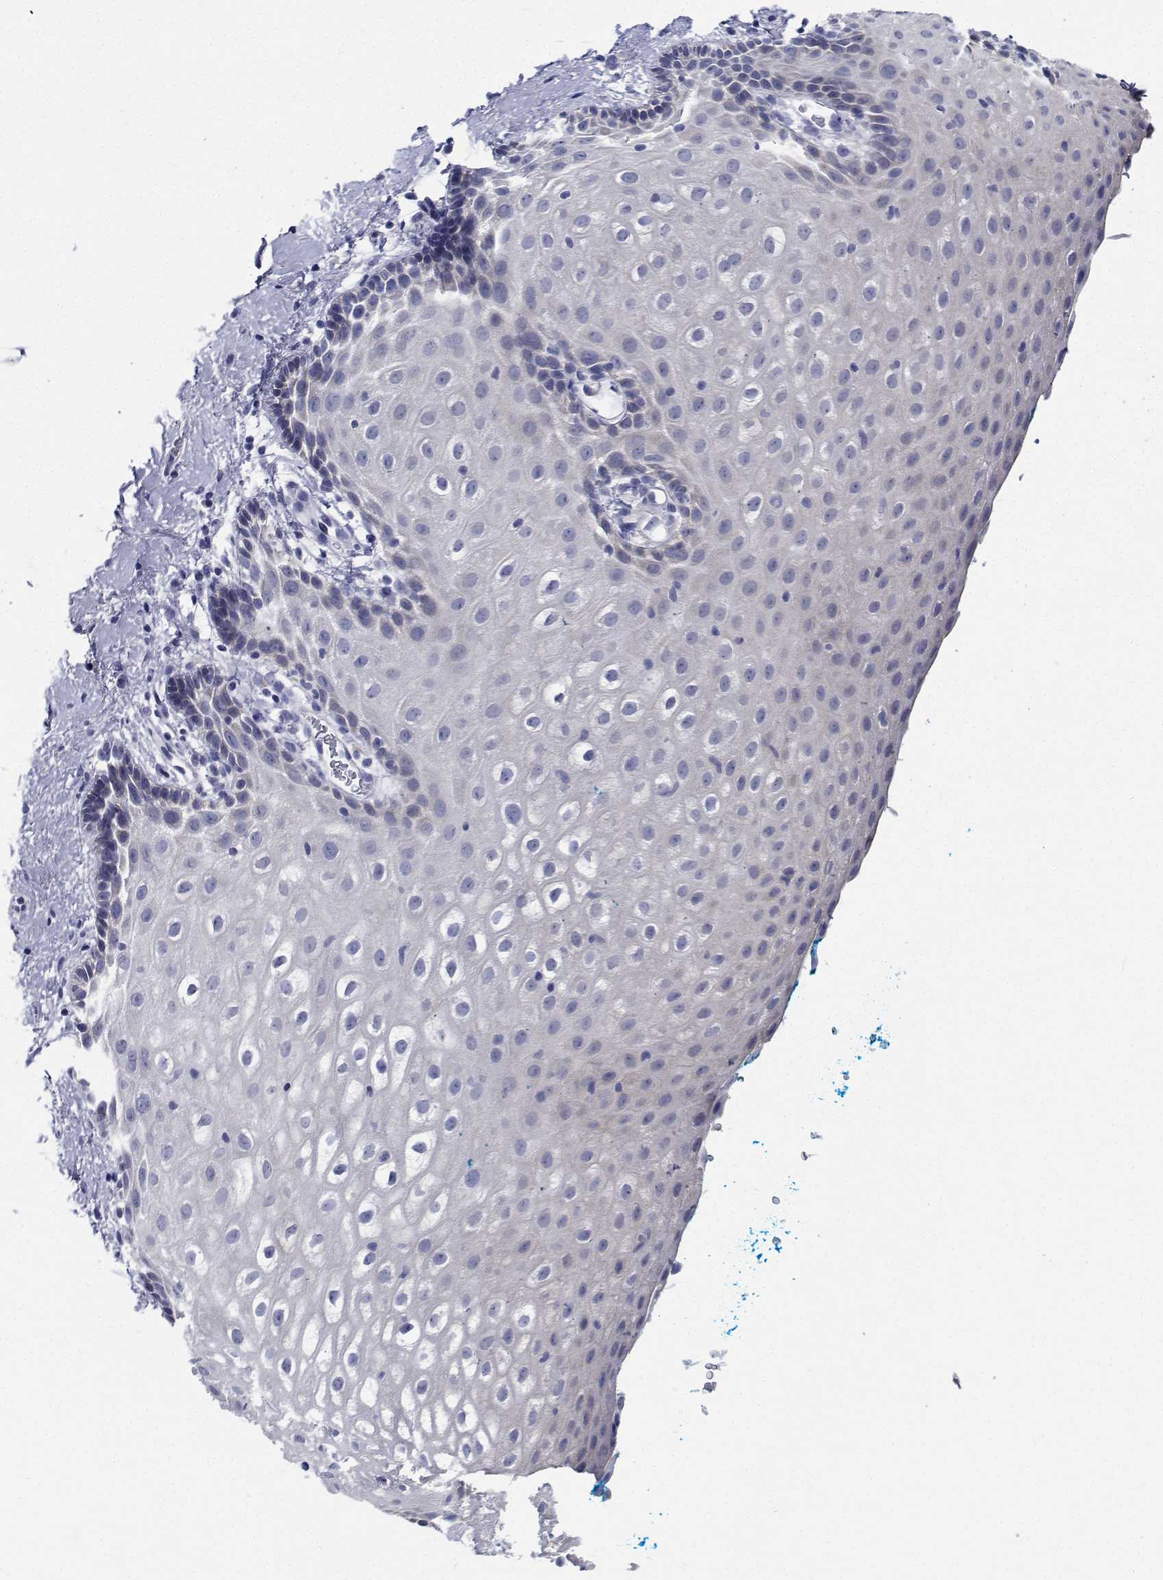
{"staining": {"intensity": "negative", "quantity": "none", "location": "none"}, "tissue": "vagina", "cell_type": "Squamous epithelial cells", "image_type": "normal", "snomed": [{"axis": "morphology", "description": "Normal tissue, NOS"}, {"axis": "morphology", "description": "Adenocarcinoma, NOS"}, {"axis": "topography", "description": "Rectum"}, {"axis": "topography", "description": "Vagina"}, {"axis": "topography", "description": "Peripheral nerve tissue"}], "caption": "DAB (3,3'-diaminobenzidine) immunohistochemical staining of unremarkable vagina exhibits no significant positivity in squamous epithelial cells.", "gene": "CDHR3", "patient": {"sex": "female", "age": 71}}